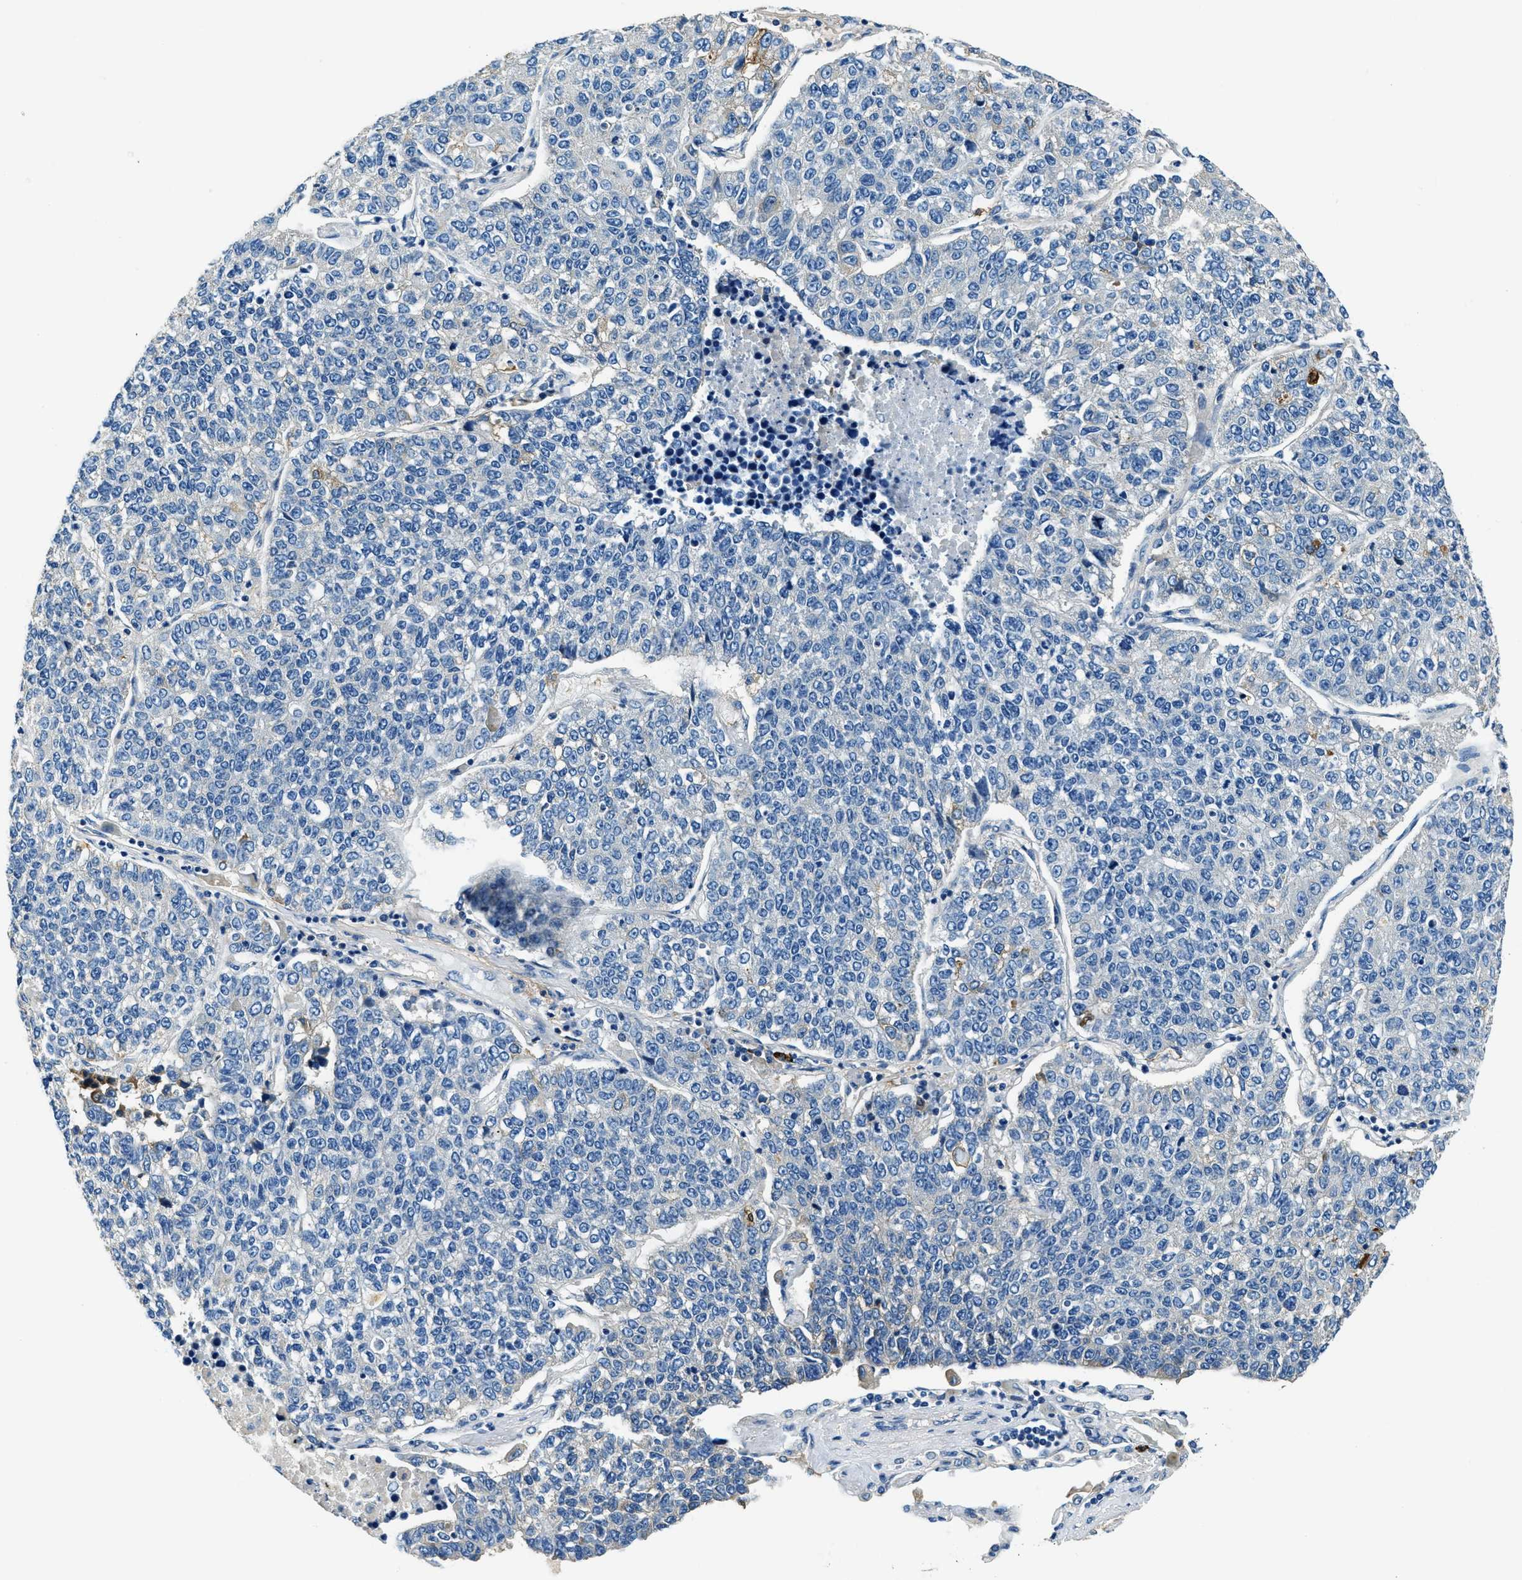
{"staining": {"intensity": "negative", "quantity": "none", "location": "none"}, "tissue": "lung cancer", "cell_type": "Tumor cells", "image_type": "cancer", "snomed": [{"axis": "morphology", "description": "Adenocarcinoma, NOS"}, {"axis": "topography", "description": "Lung"}], "caption": "Immunohistochemistry (IHC) image of human adenocarcinoma (lung) stained for a protein (brown), which exhibits no staining in tumor cells. (DAB (3,3'-diaminobenzidine) IHC with hematoxylin counter stain).", "gene": "TMEM186", "patient": {"sex": "male", "age": 49}}